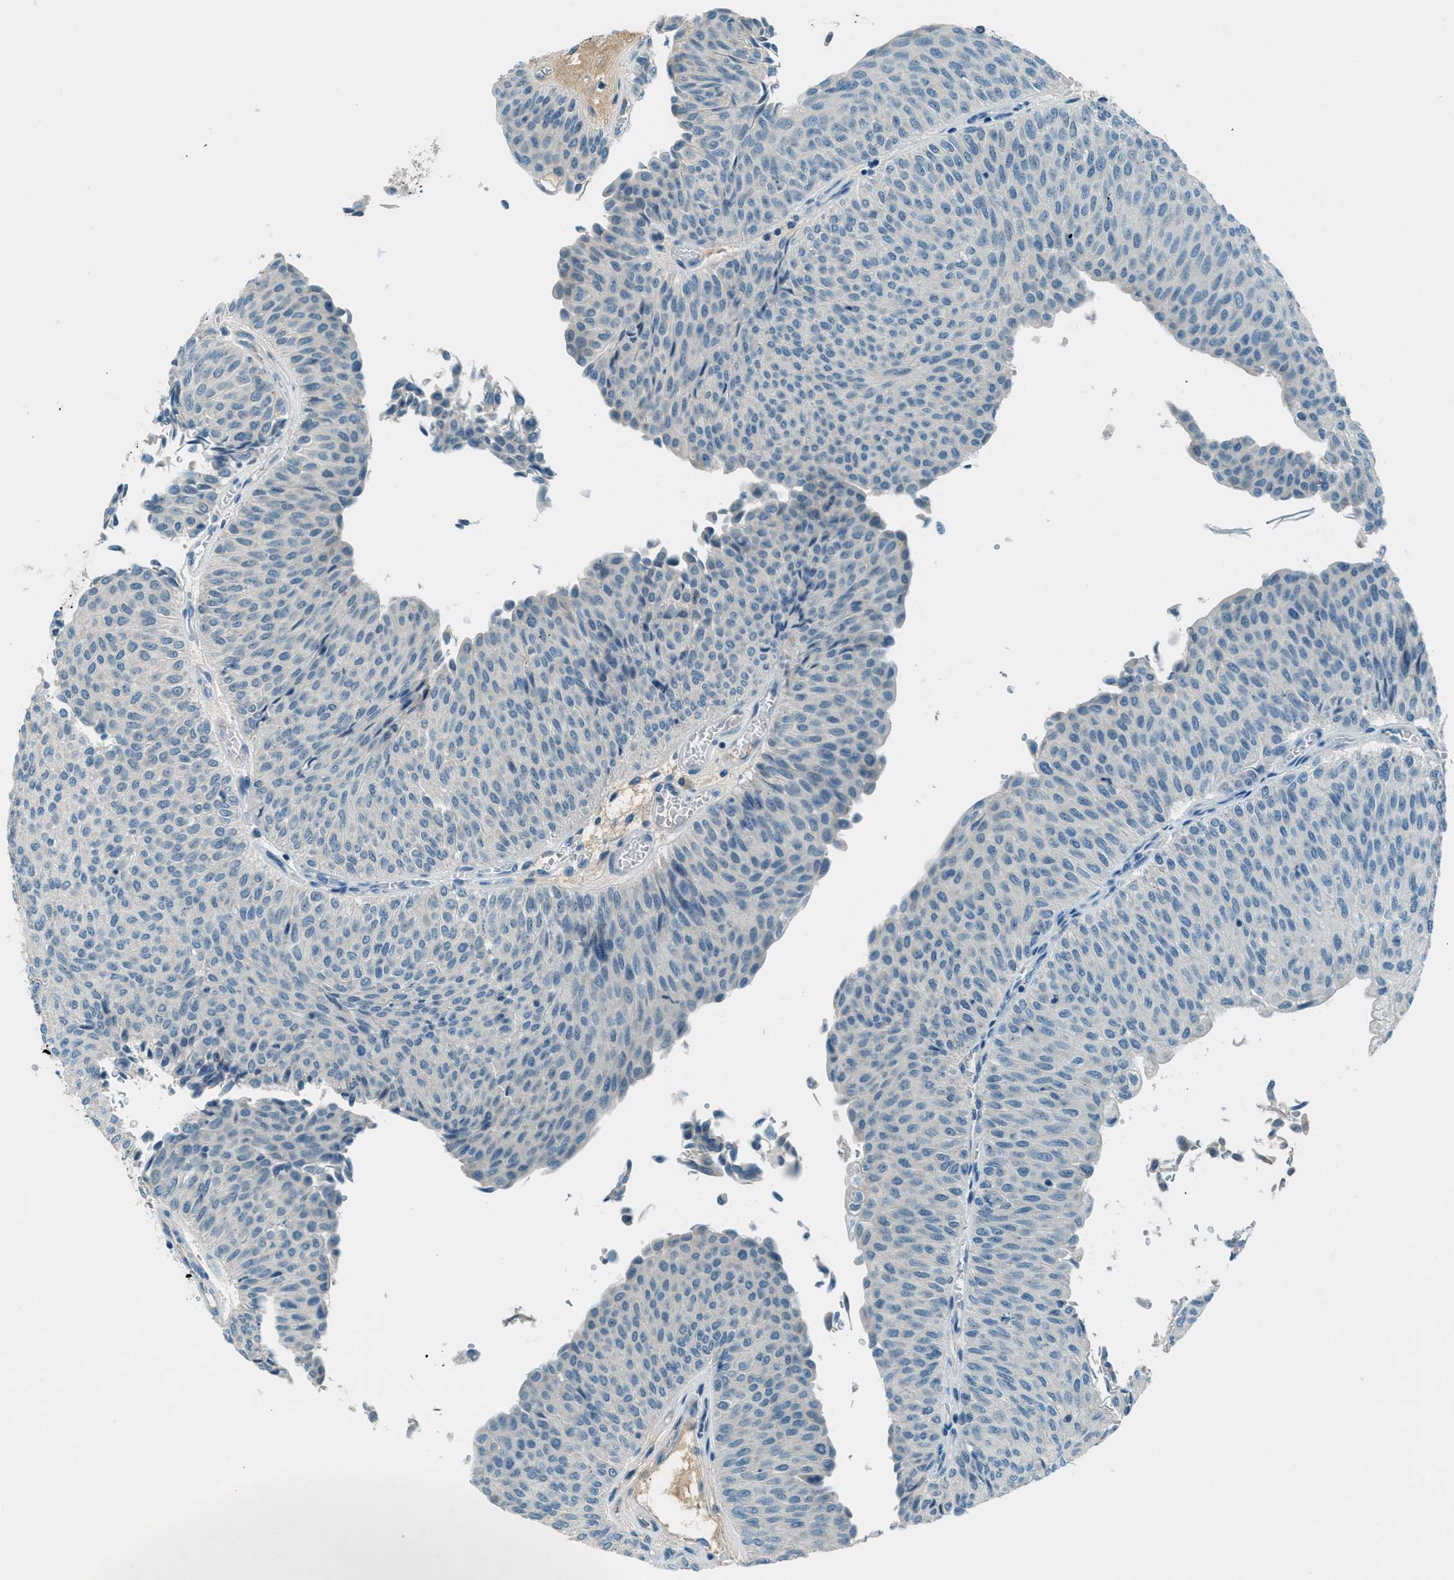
{"staining": {"intensity": "negative", "quantity": "none", "location": "none"}, "tissue": "urothelial cancer", "cell_type": "Tumor cells", "image_type": "cancer", "snomed": [{"axis": "morphology", "description": "Urothelial carcinoma, Low grade"}, {"axis": "topography", "description": "Urinary bladder"}], "caption": "Image shows no protein expression in tumor cells of urothelial carcinoma (low-grade) tissue.", "gene": "MSLN", "patient": {"sex": "male", "age": 78}}